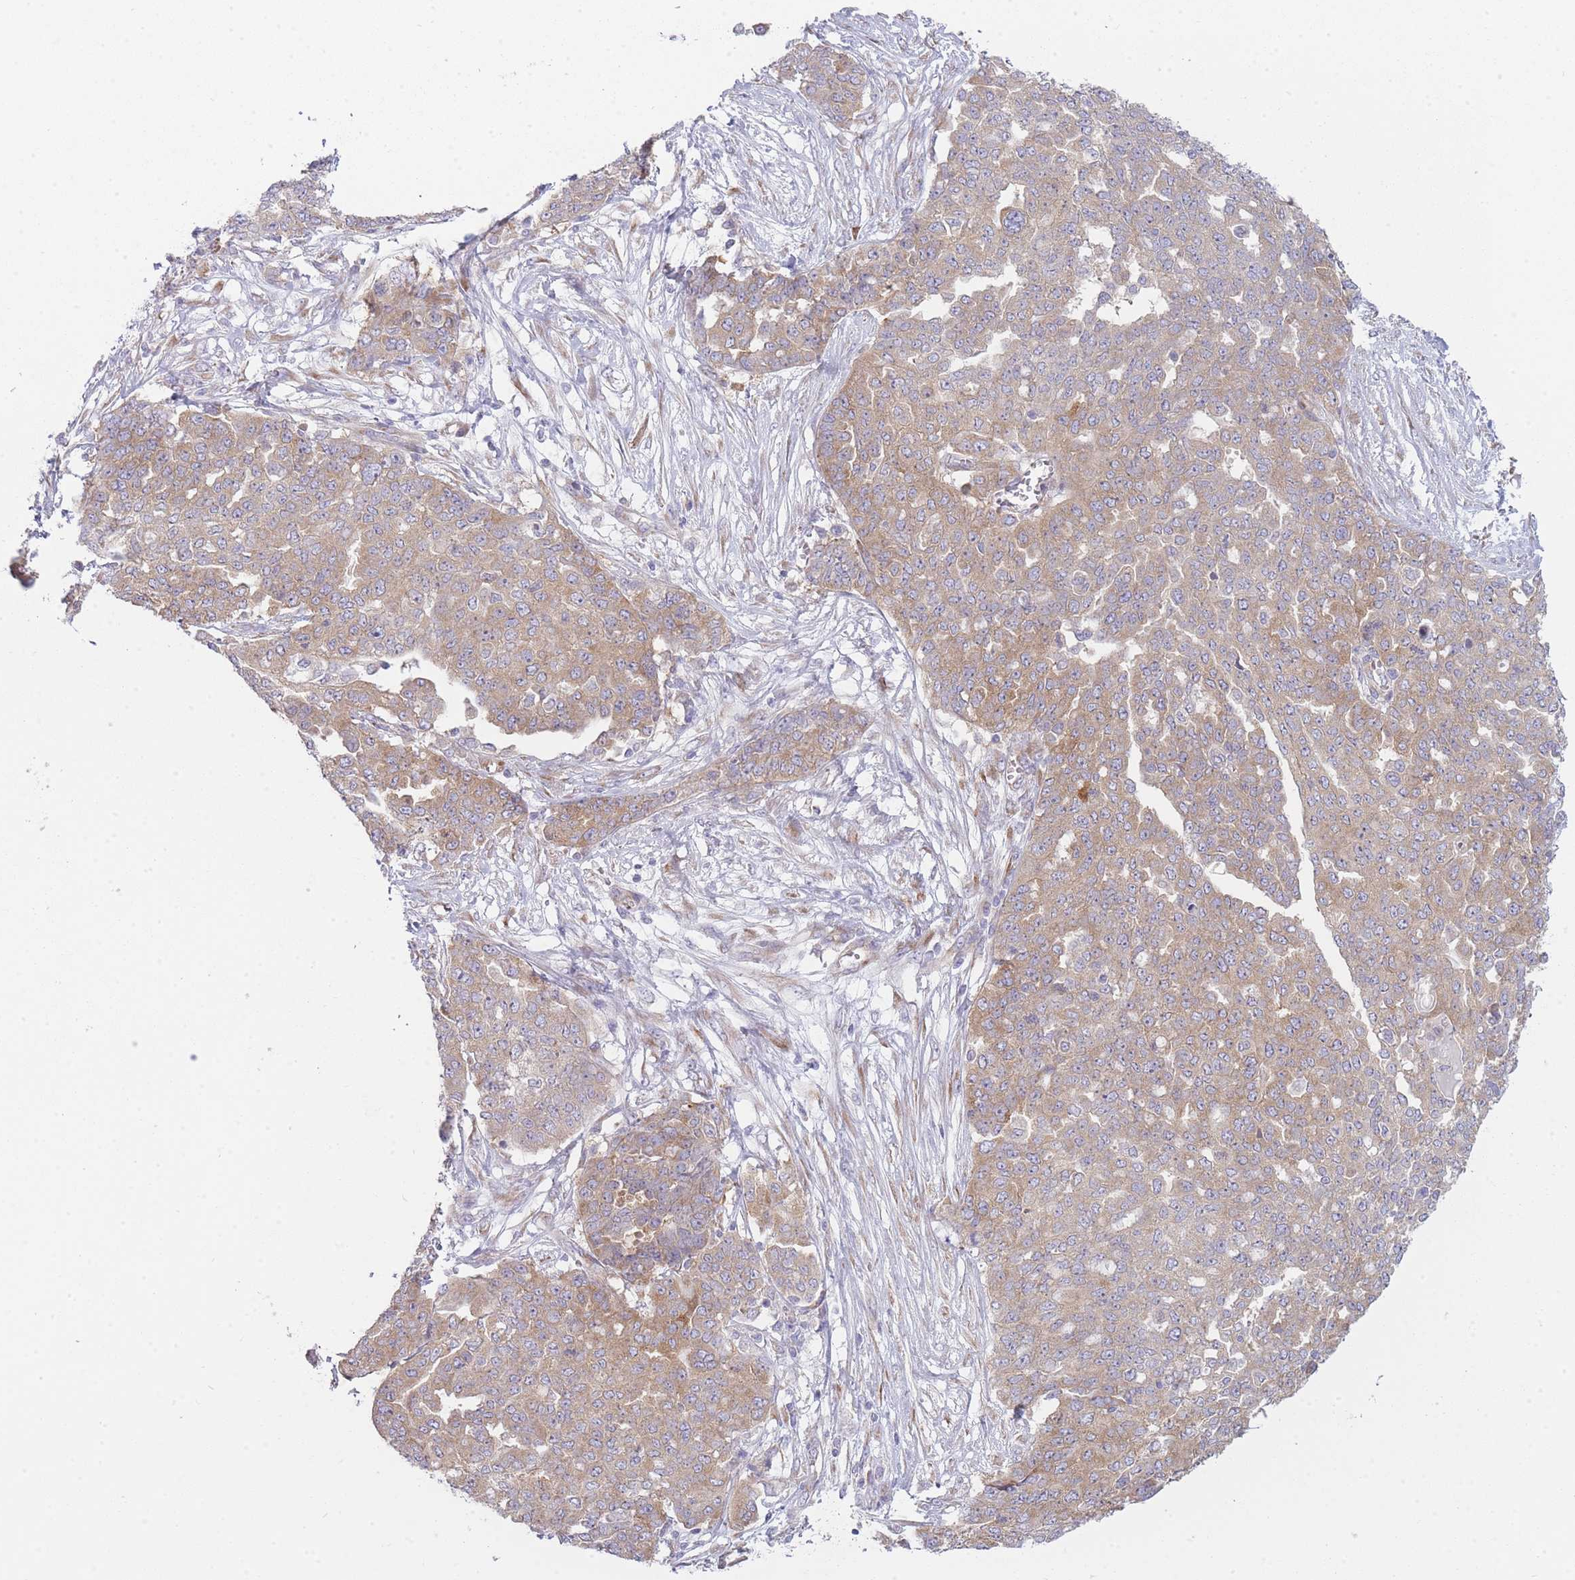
{"staining": {"intensity": "moderate", "quantity": ">75%", "location": "cytoplasmic/membranous"}, "tissue": "ovarian cancer", "cell_type": "Tumor cells", "image_type": "cancer", "snomed": [{"axis": "morphology", "description": "Cystadenocarcinoma, serous, NOS"}, {"axis": "topography", "description": "Soft tissue"}, {"axis": "topography", "description": "Ovary"}], "caption": "Immunohistochemistry of ovarian cancer (serous cystadenocarcinoma) shows medium levels of moderate cytoplasmic/membranous staining in approximately >75% of tumor cells.", "gene": "OR5L2", "patient": {"sex": "female", "age": 57}}